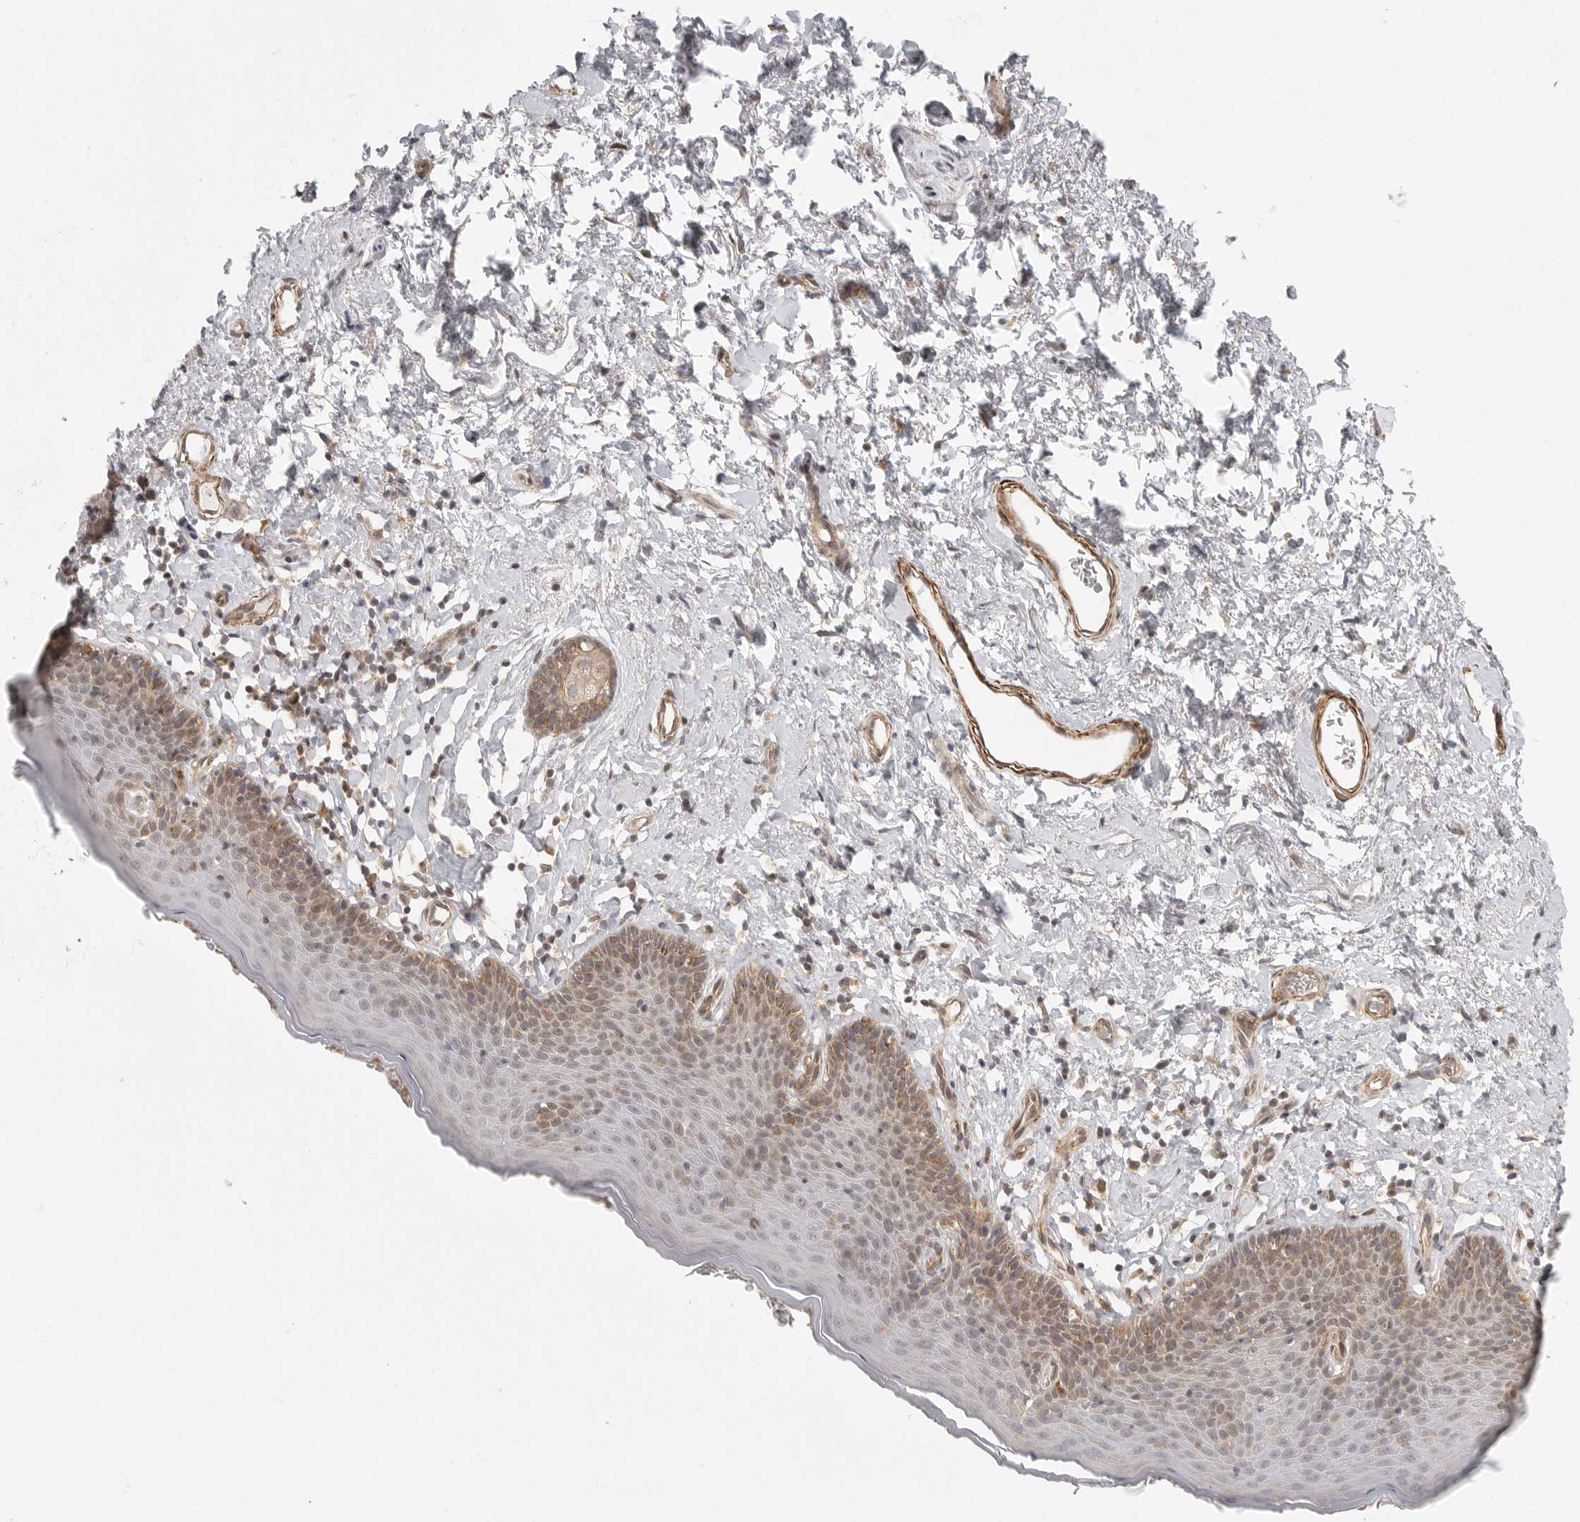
{"staining": {"intensity": "moderate", "quantity": "25%-75%", "location": "cytoplasmic/membranous"}, "tissue": "skin", "cell_type": "Epidermal cells", "image_type": "normal", "snomed": [{"axis": "morphology", "description": "Normal tissue, NOS"}, {"axis": "topography", "description": "Vulva"}], "caption": "Approximately 25%-75% of epidermal cells in normal human skin show moderate cytoplasmic/membranous protein staining as visualized by brown immunohistochemical staining.", "gene": "CERS2", "patient": {"sex": "female", "age": 66}}